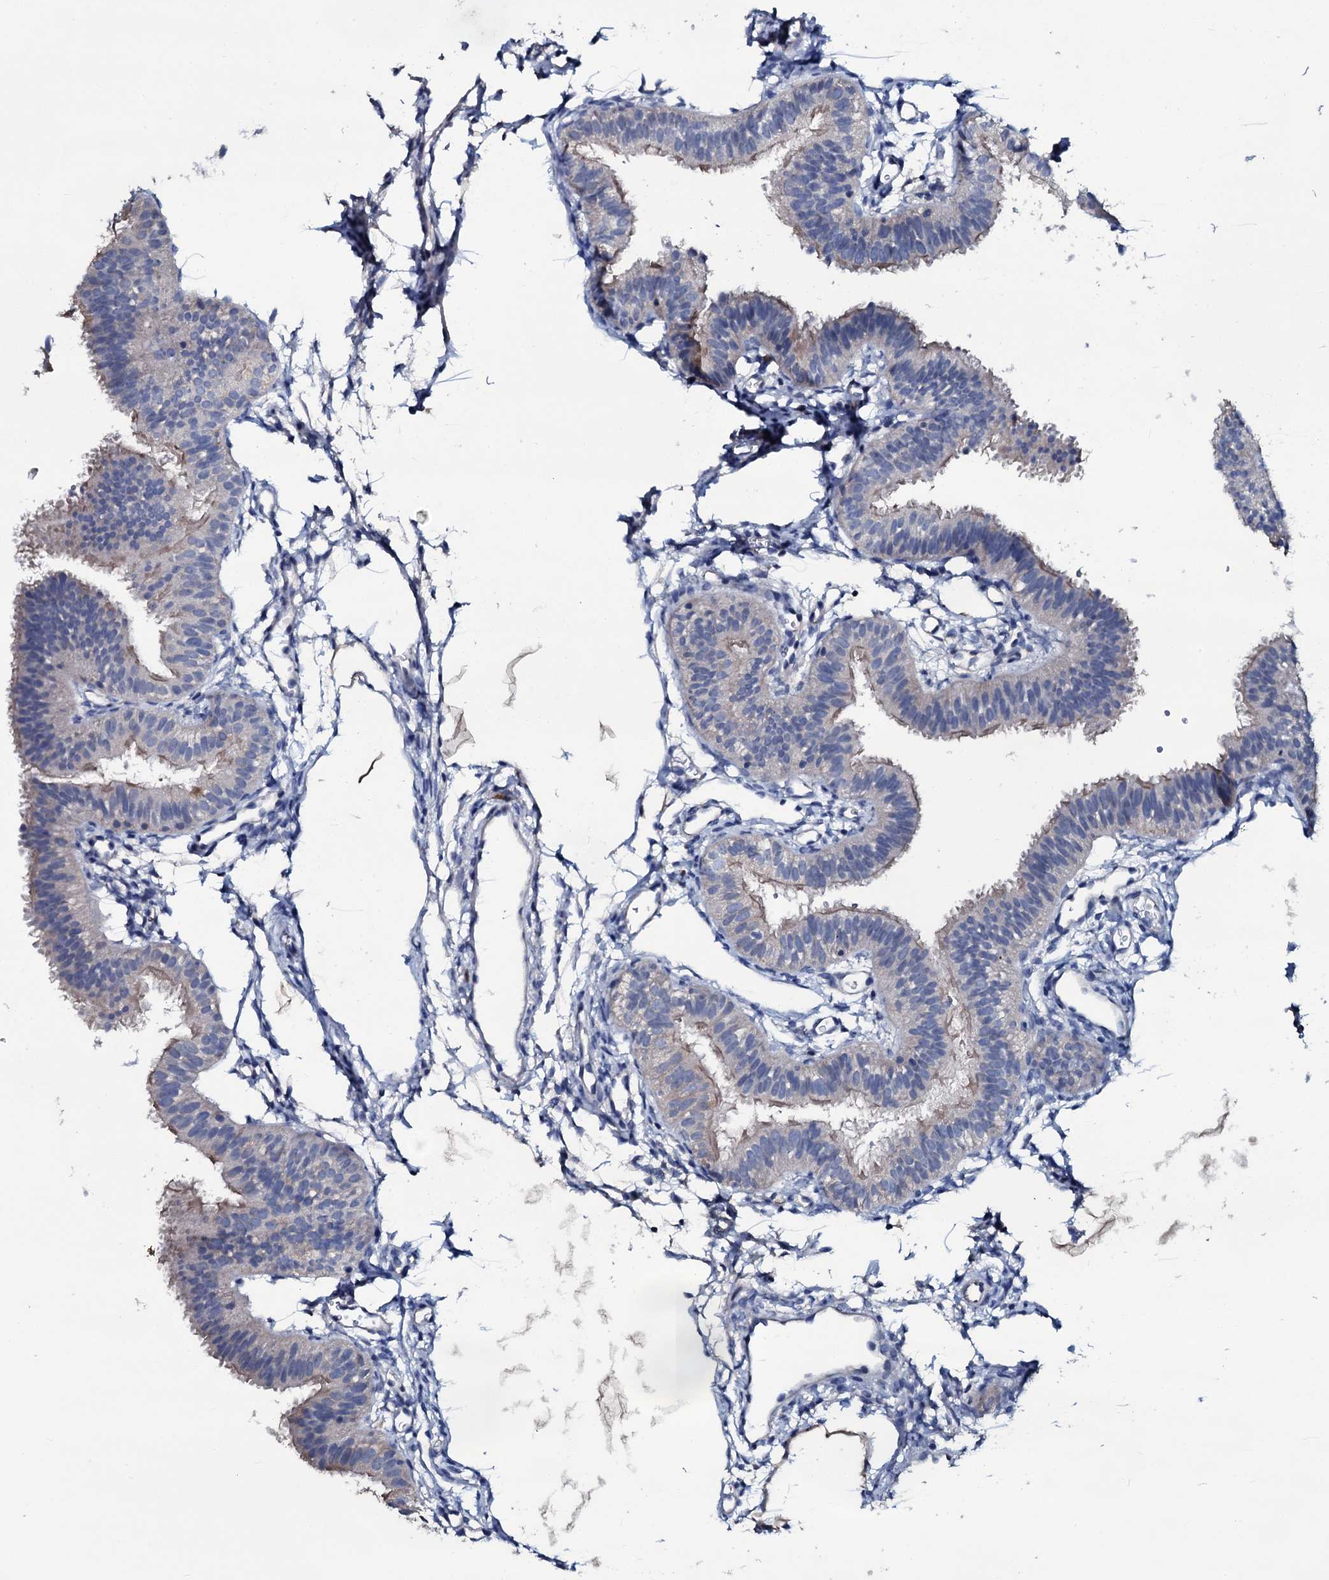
{"staining": {"intensity": "weak", "quantity": "<25%", "location": "cytoplasmic/membranous"}, "tissue": "fallopian tube", "cell_type": "Glandular cells", "image_type": "normal", "snomed": [{"axis": "morphology", "description": "Normal tissue, NOS"}, {"axis": "topography", "description": "Fallopian tube"}], "caption": "The immunohistochemistry (IHC) histopathology image has no significant positivity in glandular cells of fallopian tube. (Stains: DAB immunohistochemistry (IHC) with hematoxylin counter stain, Microscopy: brightfield microscopy at high magnification).", "gene": "IL12B", "patient": {"sex": "female", "age": 35}}